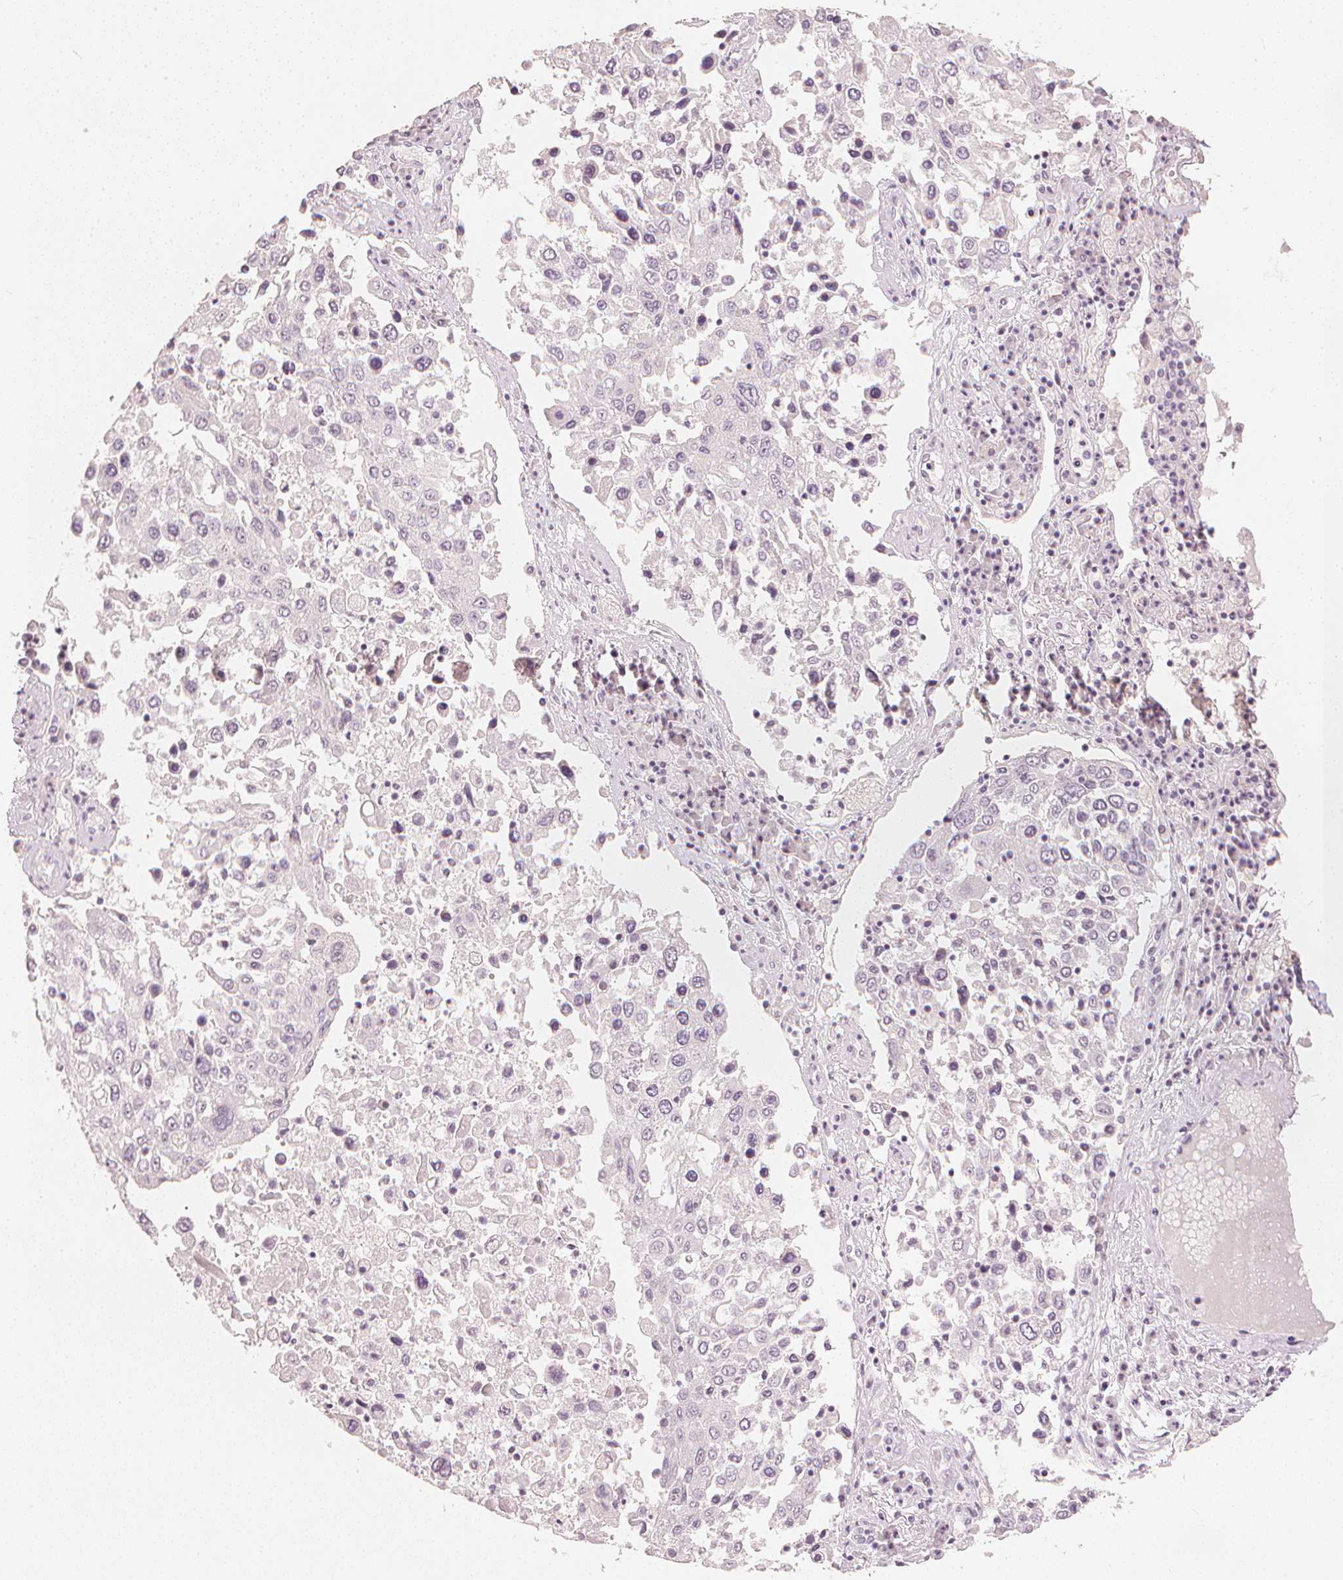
{"staining": {"intensity": "negative", "quantity": "none", "location": "none"}, "tissue": "lung cancer", "cell_type": "Tumor cells", "image_type": "cancer", "snomed": [{"axis": "morphology", "description": "Squamous cell carcinoma, NOS"}, {"axis": "topography", "description": "Lung"}], "caption": "DAB (3,3'-diaminobenzidine) immunohistochemical staining of lung cancer (squamous cell carcinoma) shows no significant positivity in tumor cells.", "gene": "CALB1", "patient": {"sex": "male", "age": 65}}